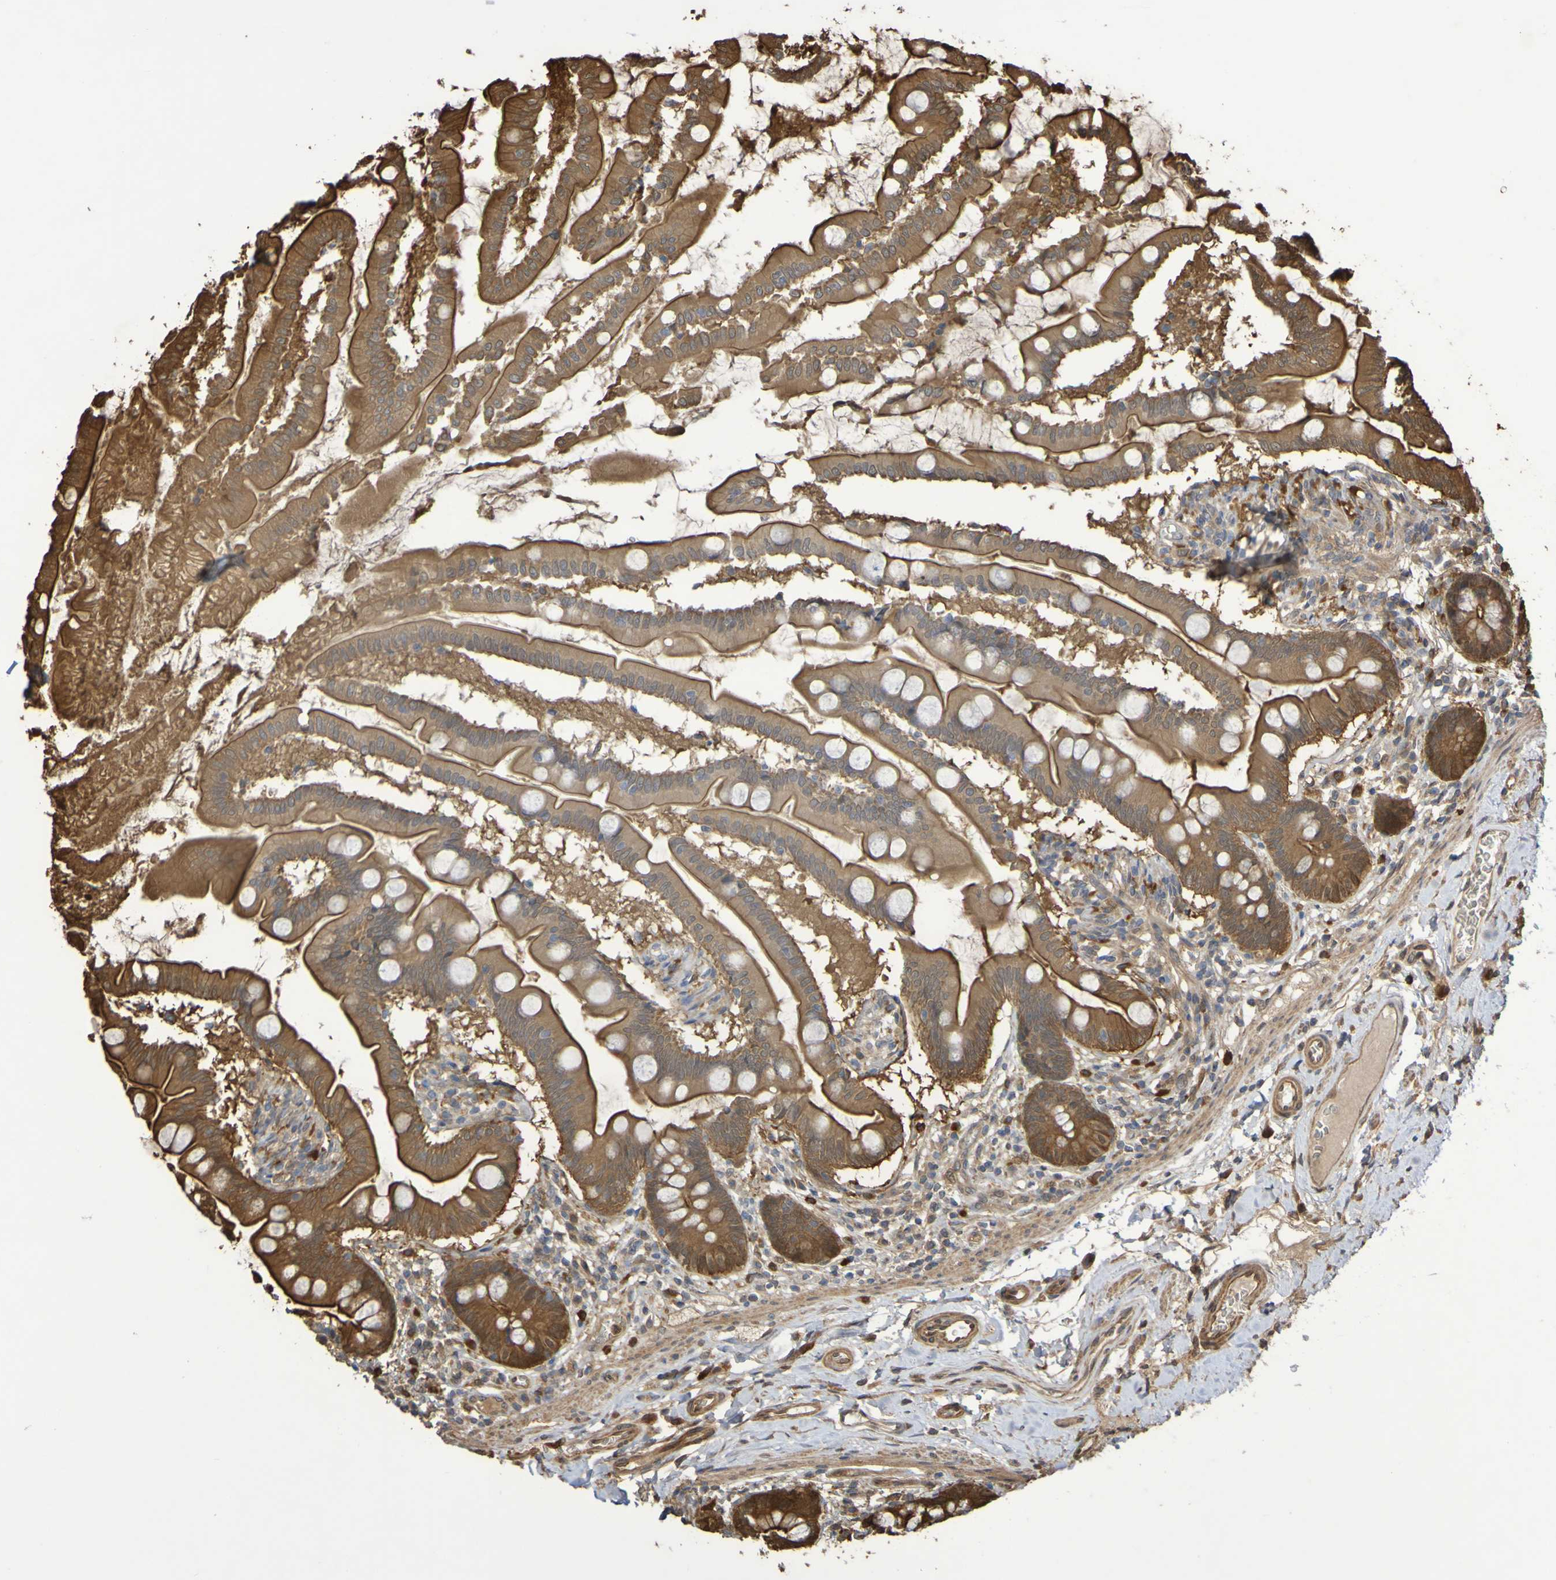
{"staining": {"intensity": "strong", "quantity": ">75%", "location": "cytoplasmic/membranous"}, "tissue": "small intestine", "cell_type": "Glandular cells", "image_type": "normal", "snomed": [{"axis": "morphology", "description": "Normal tissue, NOS"}, {"axis": "topography", "description": "Small intestine"}], "caption": "Benign small intestine shows strong cytoplasmic/membranous expression in approximately >75% of glandular cells, visualized by immunohistochemistry. The staining is performed using DAB brown chromogen to label protein expression. The nuclei are counter-stained blue using hematoxylin.", "gene": "SERPINB6", "patient": {"sex": "female", "age": 56}}